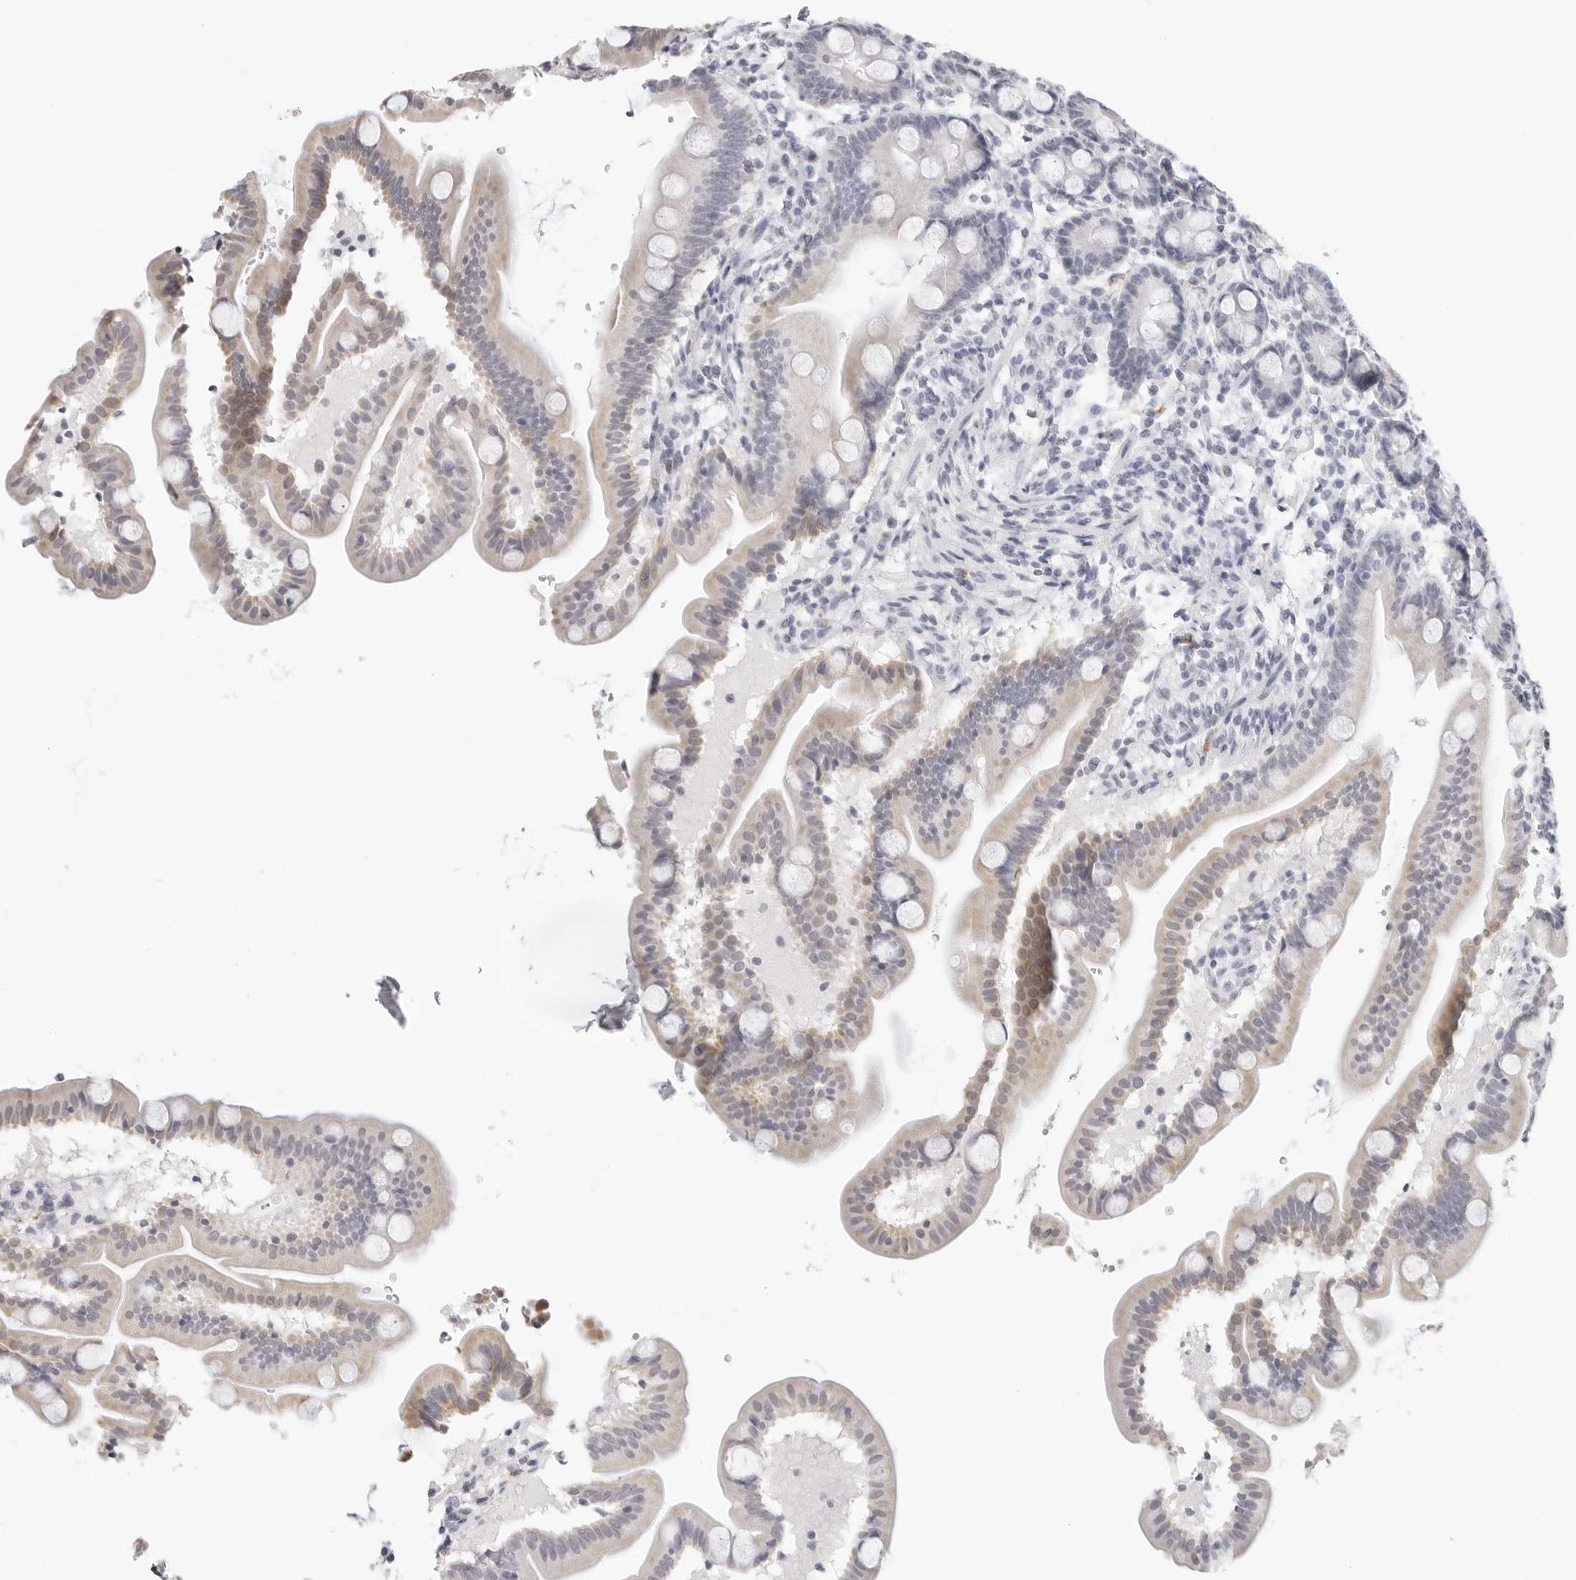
{"staining": {"intensity": "weak", "quantity": "<25%", "location": "cytoplasmic/membranous"}, "tissue": "duodenum", "cell_type": "Glandular cells", "image_type": "normal", "snomed": [{"axis": "morphology", "description": "Normal tissue, NOS"}, {"axis": "topography", "description": "Duodenum"}], "caption": "Immunohistochemistry (IHC) of benign duodenum reveals no expression in glandular cells.", "gene": "AGMAT", "patient": {"sex": "male", "age": 54}}